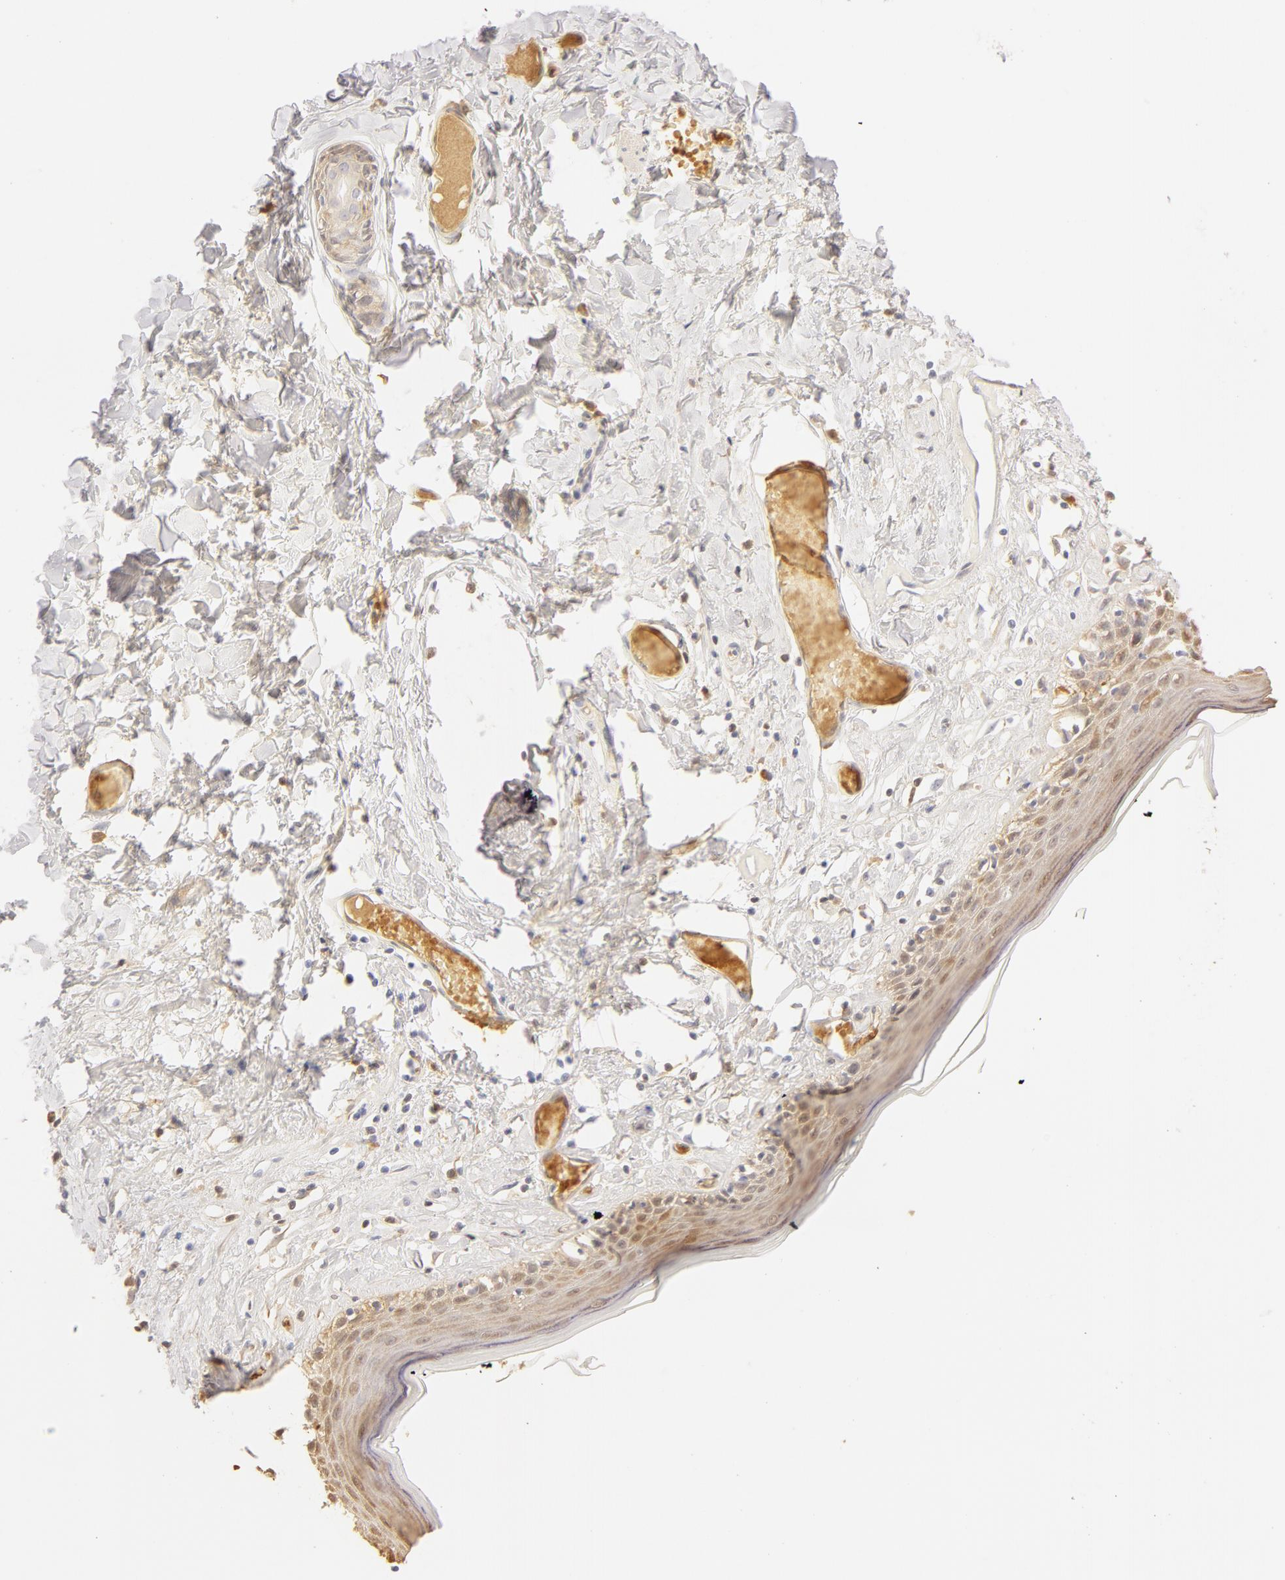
{"staining": {"intensity": "weak", "quantity": "<25%", "location": "nuclear"}, "tissue": "skin", "cell_type": "Epidermal cells", "image_type": "normal", "snomed": [{"axis": "morphology", "description": "Normal tissue, NOS"}, {"axis": "topography", "description": "Vascular tissue"}, {"axis": "topography", "description": "Vulva"}, {"axis": "topography", "description": "Peripheral nerve tissue"}], "caption": "Immunohistochemistry (IHC) of benign skin shows no positivity in epidermal cells. (DAB (3,3'-diaminobenzidine) immunohistochemistry, high magnification).", "gene": "CA2", "patient": {"sex": "female", "age": 86}}